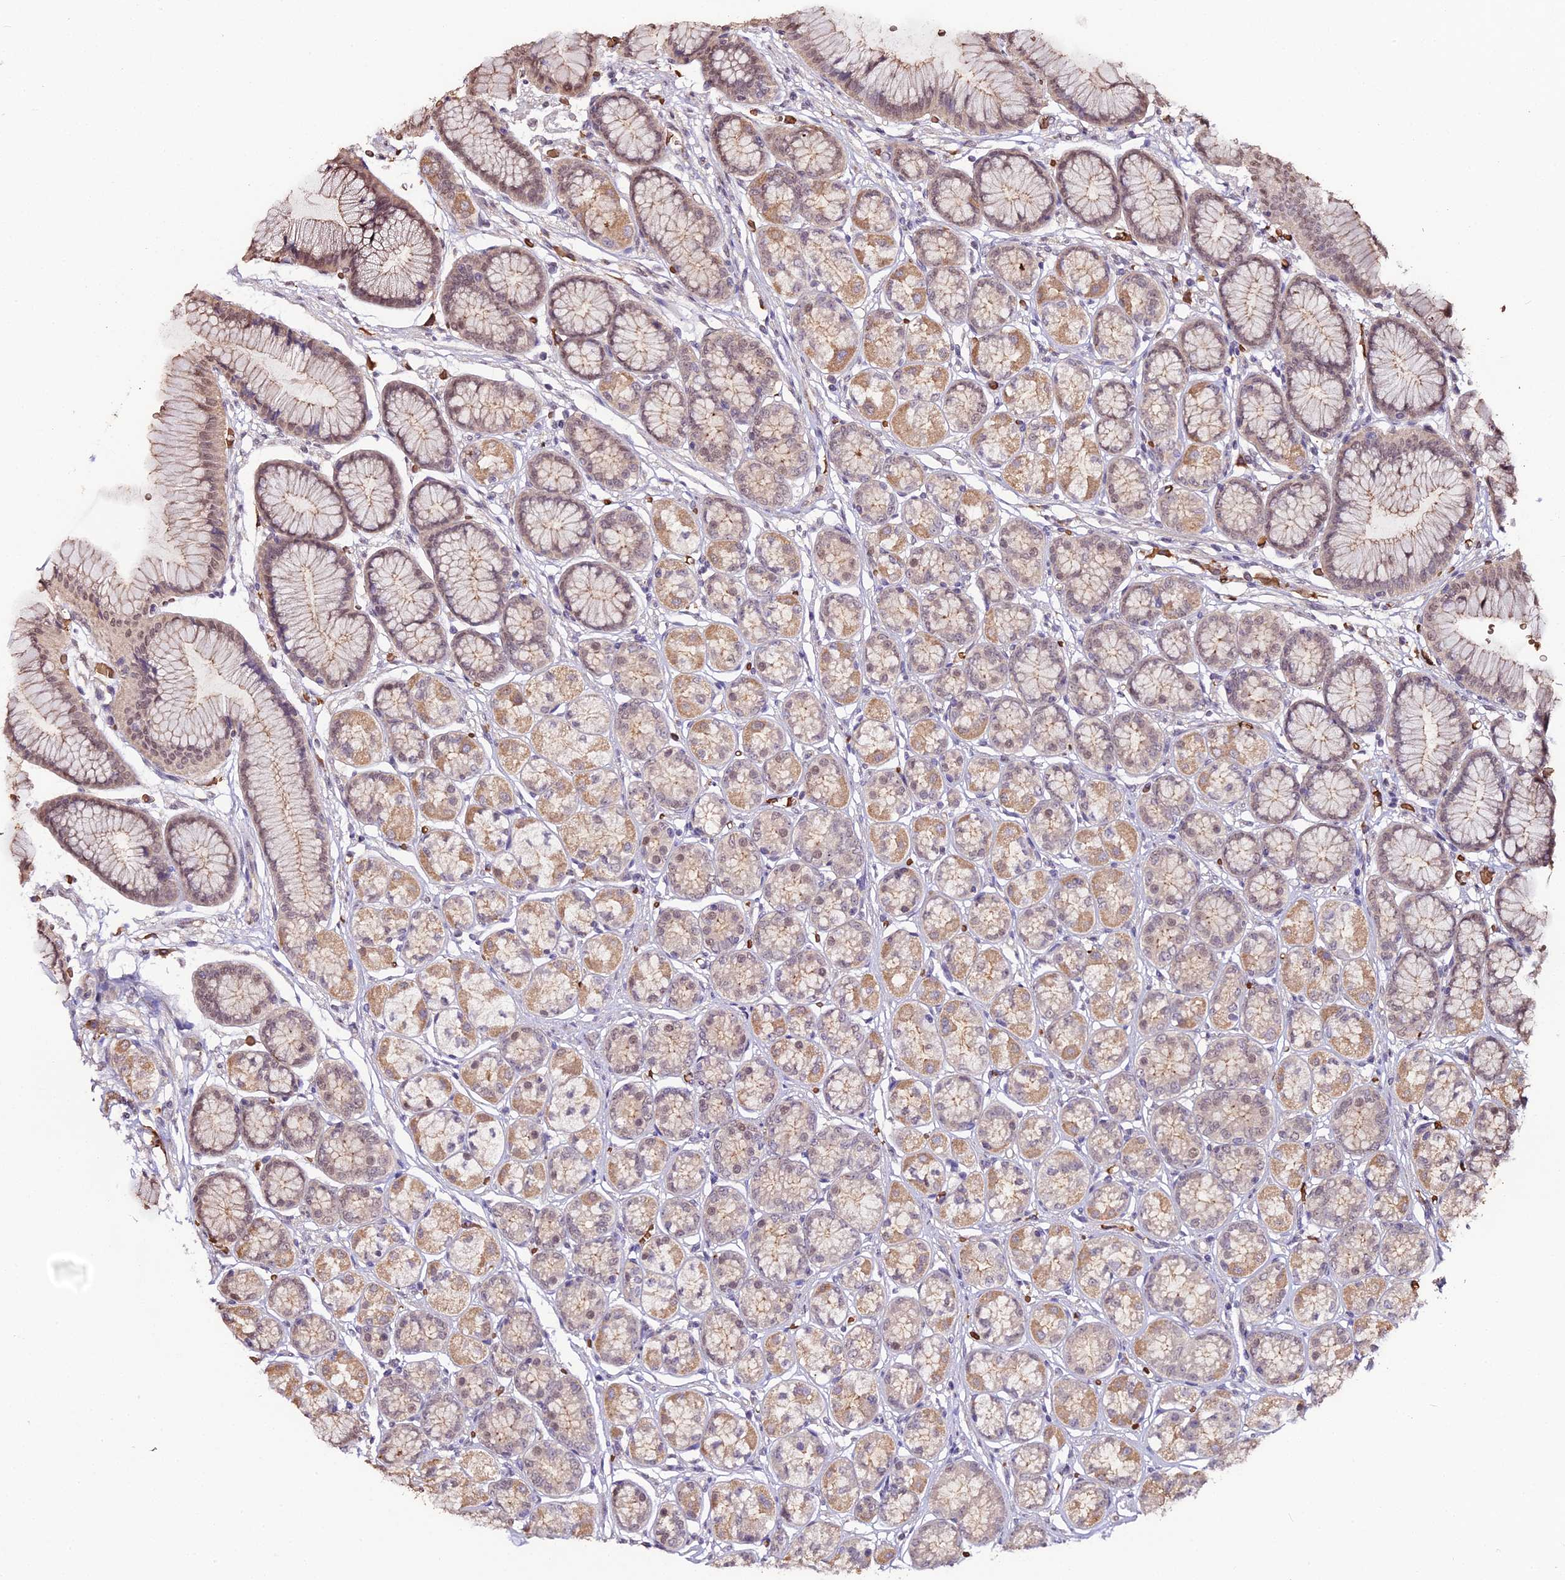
{"staining": {"intensity": "moderate", "quantity": ">75%", "location": "cytoplasmic/membranous,nuclear"}, "tissue": "stomach", "cell_type": "Glandular cells", "image_type": "normal", "snomed": [{"axis": "morphology", "description": "Normal tissue, NOS"}, {"axis": "morphology", "description": "Adenocarcinoma, NOS"}, {"axis": "morphology", "description": "Adenocarcinoma, High grade"}, {"axis": "topography", "description": "Stomach, upper"}, {"axis": "topography", "description": "Stomach"}], "caption": "Protein expression analysis of normal human stomach reveals moderate cytoplasmic/membranous,nuclear staining in about >75% of glandular cells. The staining is performed using DAB (3,3'-diaminobenzidine) brown chromogen to label protein expression. The nuclei are counter-stained blue using hematoxylin.", "gene": "ZDBF2", "patient": {"sex": "female", "age": 65}}